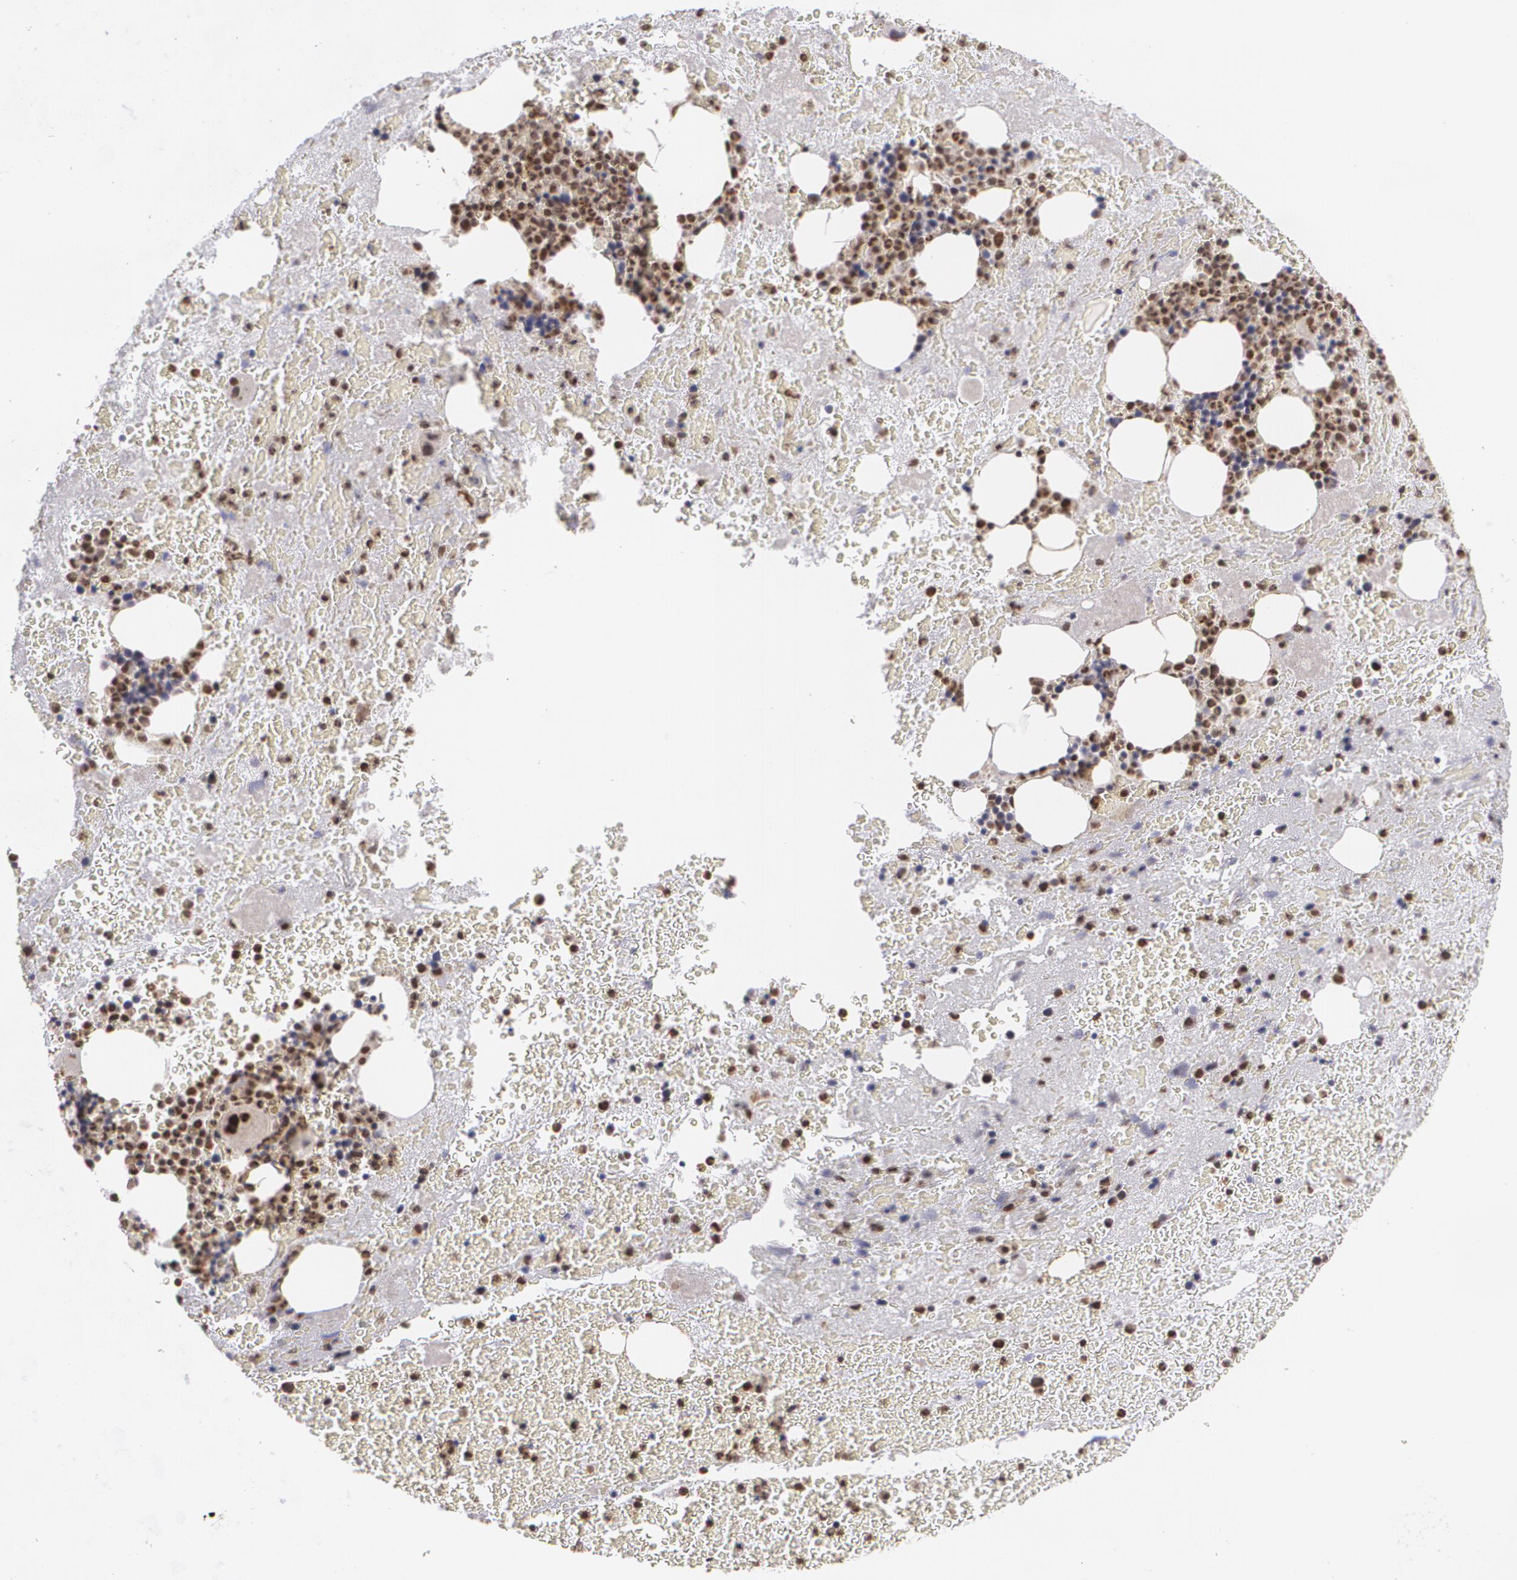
{"staining": {"intensity": "moderate", "quantity": "25%-75%", "location": "nuclear"}, "tissue": "bone marrow", "cell_type": "Hematopoietic cells", "image_type": "normal", "snomed": [{"axis": "morphology", "description": "Normal tissue, NOS"}, {"axis": "topography", "description": "Bone marrow"}], "caption": "Immunohistochemistry (IHC) staining of normal bone marrow, which displays medium levels of moderate nuclear positivity in about 25%-75% of hematopoietic cells indicating moderate nuclear protein expression. The staining was performed using DAB (3,3'-diaminobenzidine) (brown) for protein detection and nuclei were counterstained in hematoxylin (blue).", "gene": "MXD1", "patient": {"sex": "male", "age": 76}}